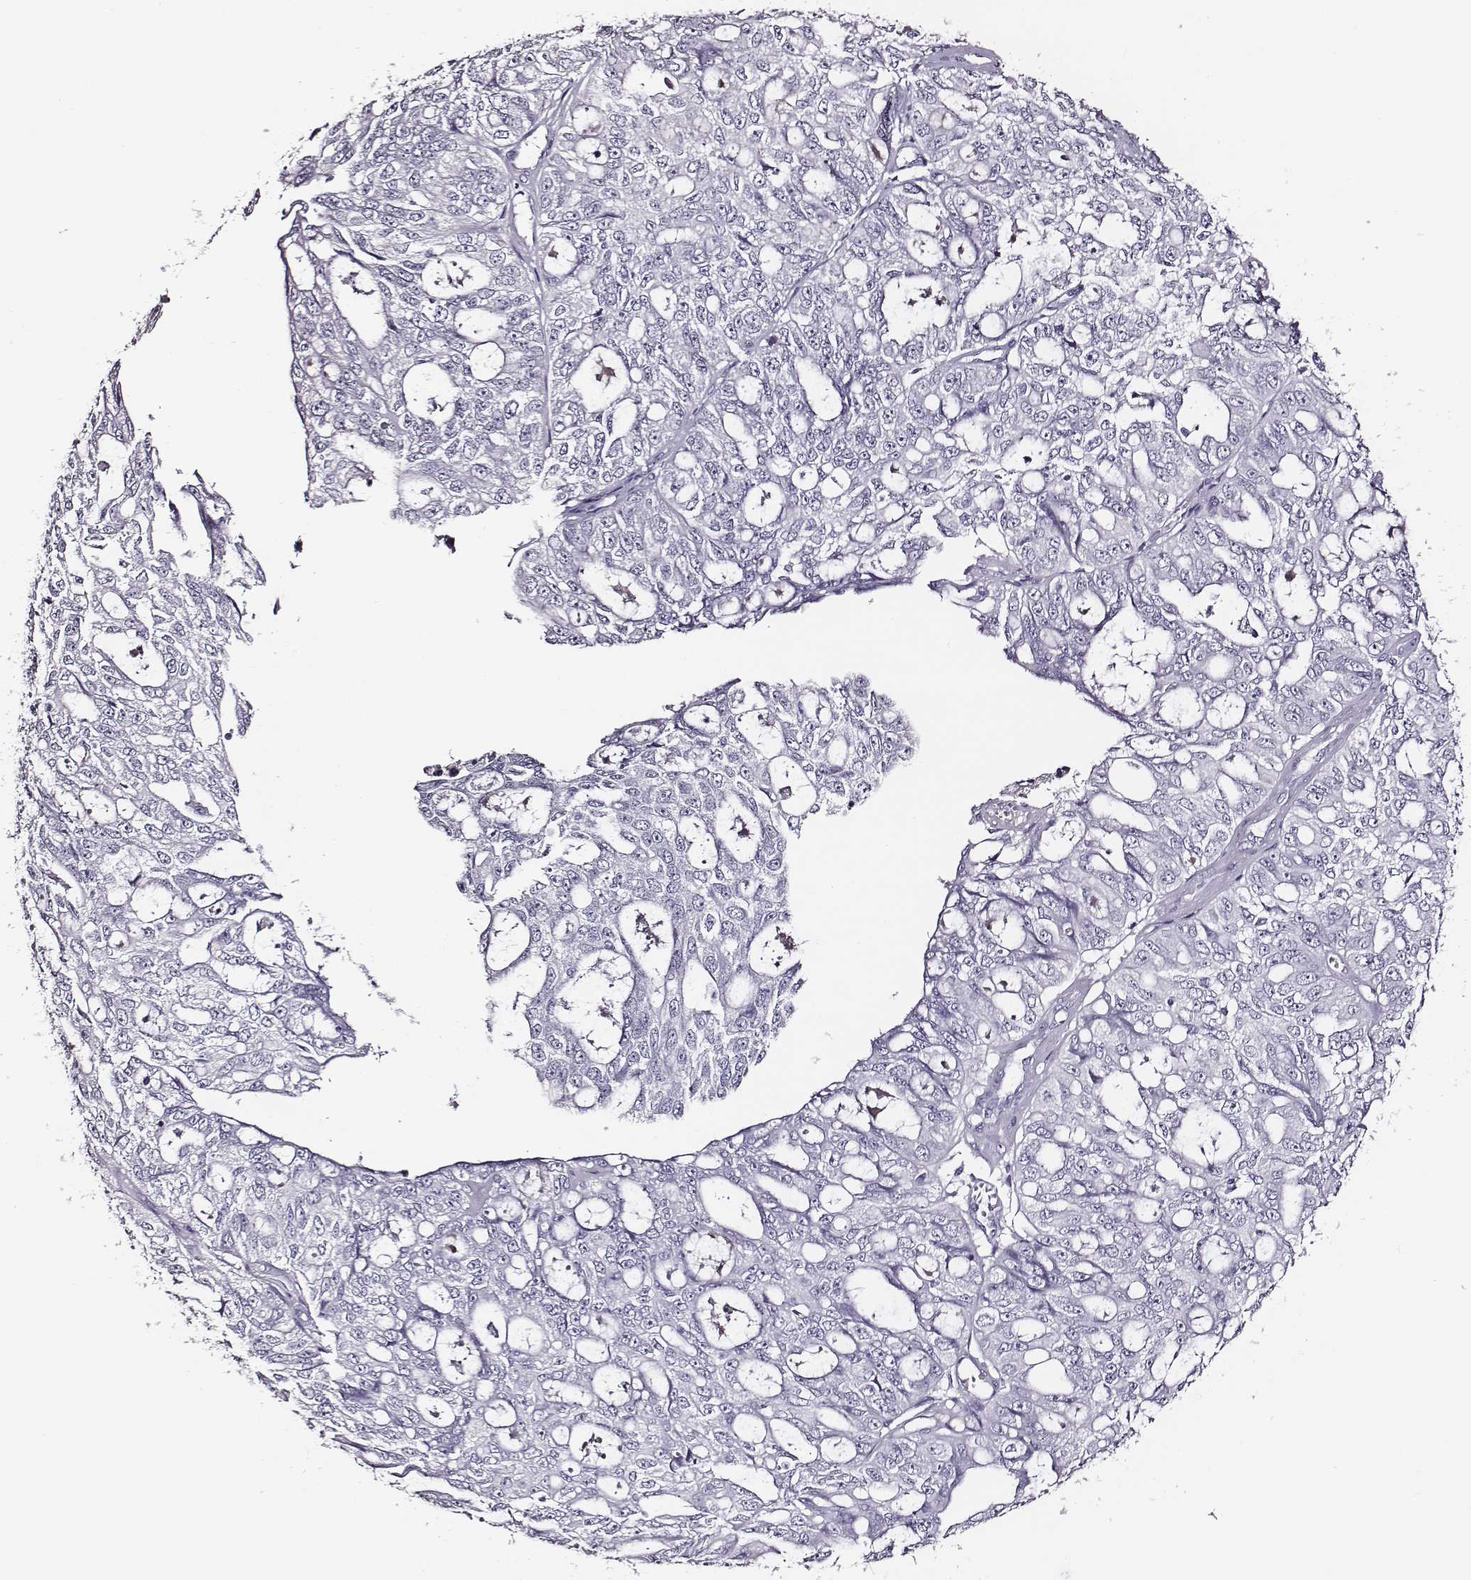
{"staining": {"intensity": "negative", "quantity": "none", "location": "none"}, "tissue": "ovarian cancer", "cell_type": "Tumor cells", "image_type": "cancer", "snomed": [{"axis": "morphology", "description": "Carcinoma, endometroid"}, {"axis": "topography", "description": "Ovary"}], "caption": "Endometroid carcinoma (ovarian) stained for a protein using immunohistochemistry exhibits no expression tumor cells.", "gene": "DPEP1", "patient": {"sex": "female", "age": 65}}